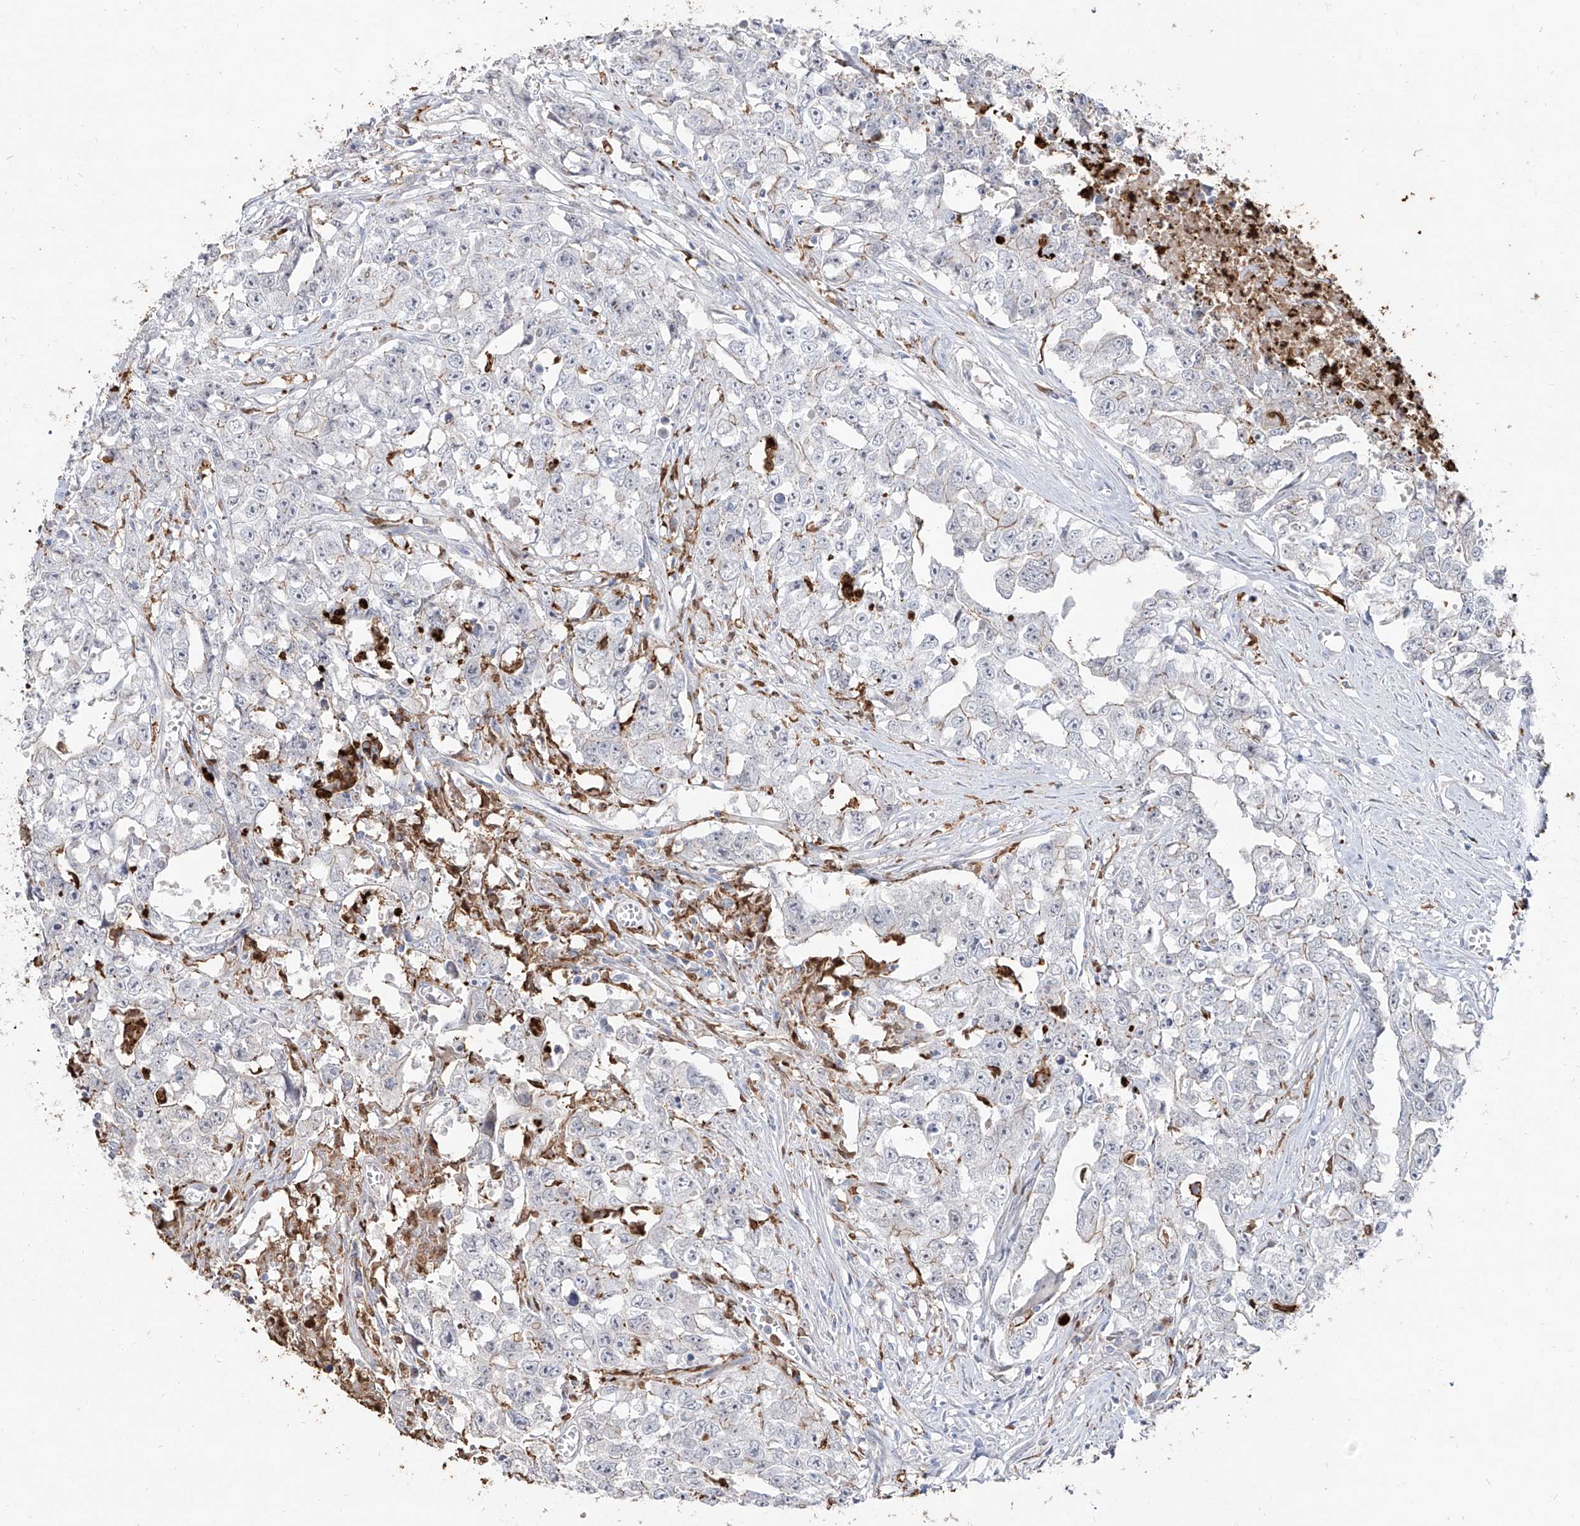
{"staining": {"intensity": "negative", "quantity": "none", "location": "none"}, "tissue": "testis cancer", "cell_type": "Tumor cells", "image_type": "cancer", "snomed": [{"axis": "morphology", "description": "Seminoma, NOS"}, {"axis": "morphology", "description": "Carcinoma, Embryonal, NOS"}, {"axis": "topography", "description": "Testis"}], "caption": "DAB (3,3'-diaminobenzidine) immunohistochemical staining of testis cancer (embryonal carcinoma) shows no significant staining in tumor cells.", "gene": "ZNF227", "patient": {"sex": "male", "age": 43}}